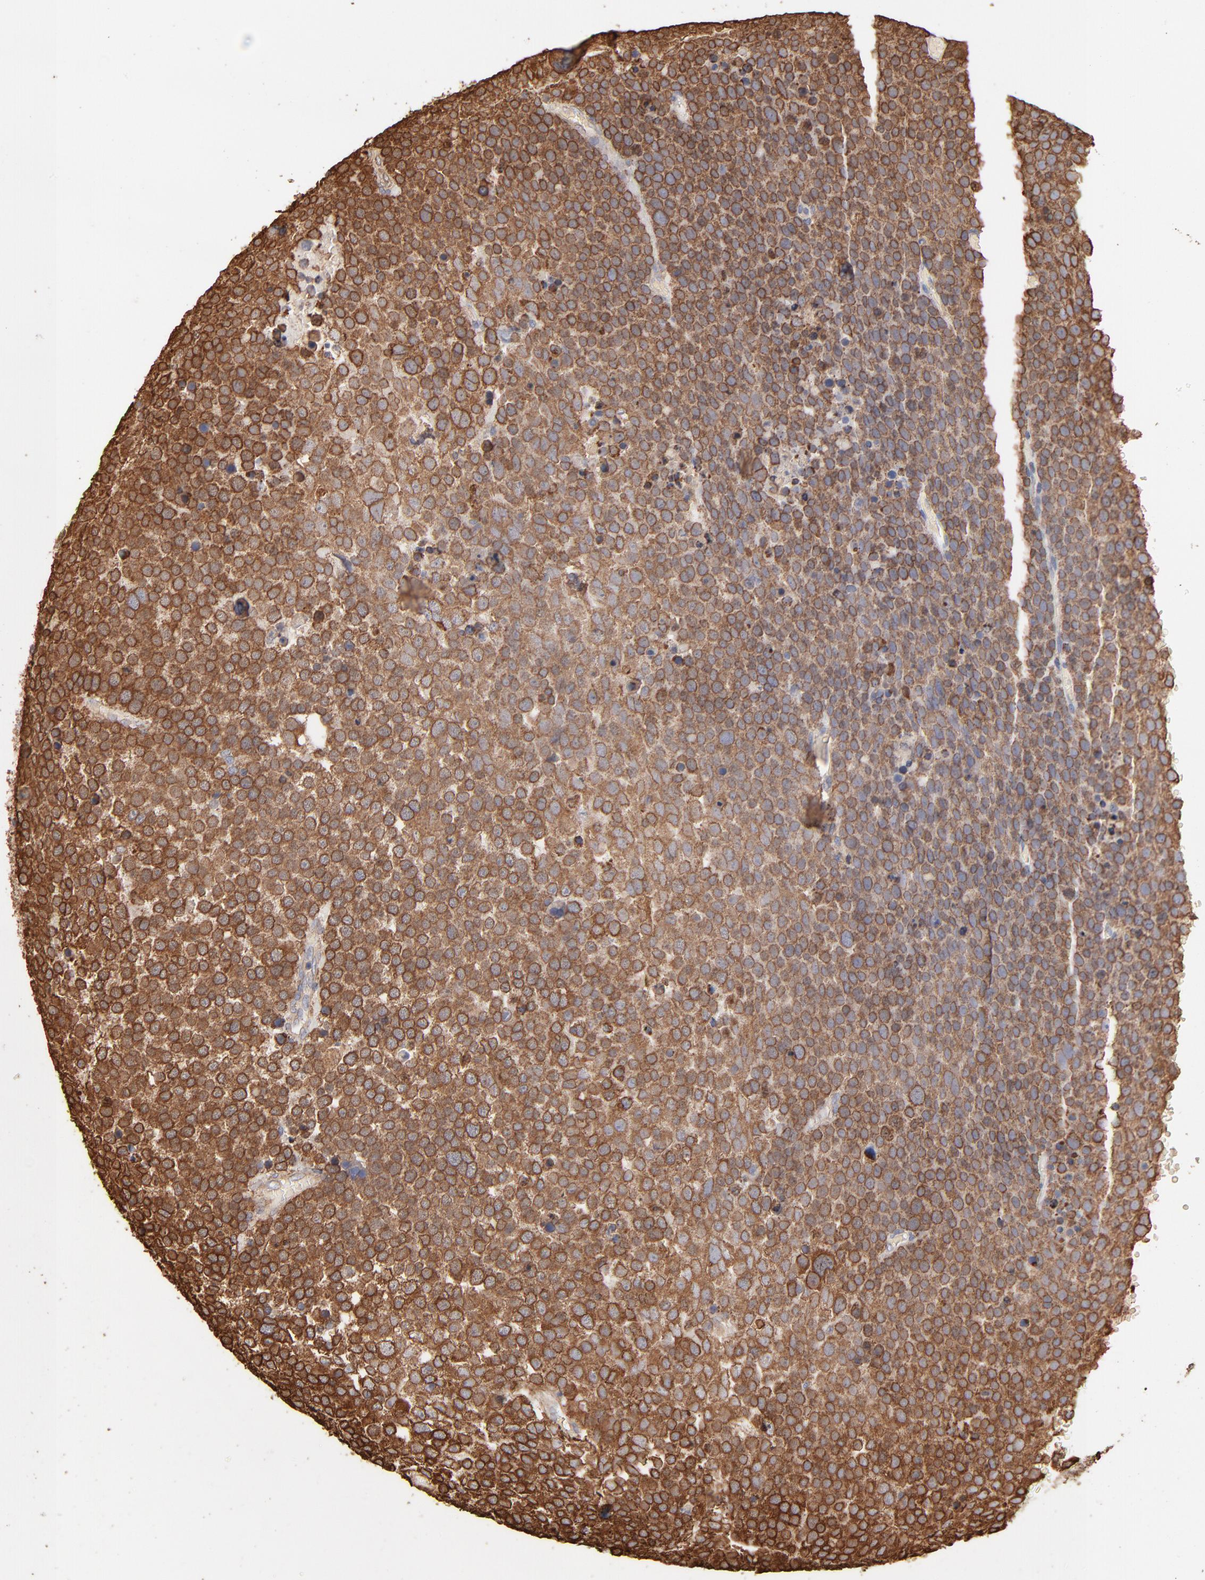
{"staining": {"intensity": "moderate", "quantity": ">75%", "location": "cytoplasmic/membranous"}, "tissue": "testis cancer", "cell_type": "Tumor cells", "image_type": "cancer", "snomed": [{"axis": "morphology", "description": "Seminoma, NOS"}, {"axis": "topography", "description": "Testis"}], "caption": "Immunohistochemical staining of human testis seminoma exhibits moderate cytoplasmic/membranous protein staining in about >75% of tumor cells.", "gene": "PDIA3", "patient": {"sex": "male", "age": 71}}